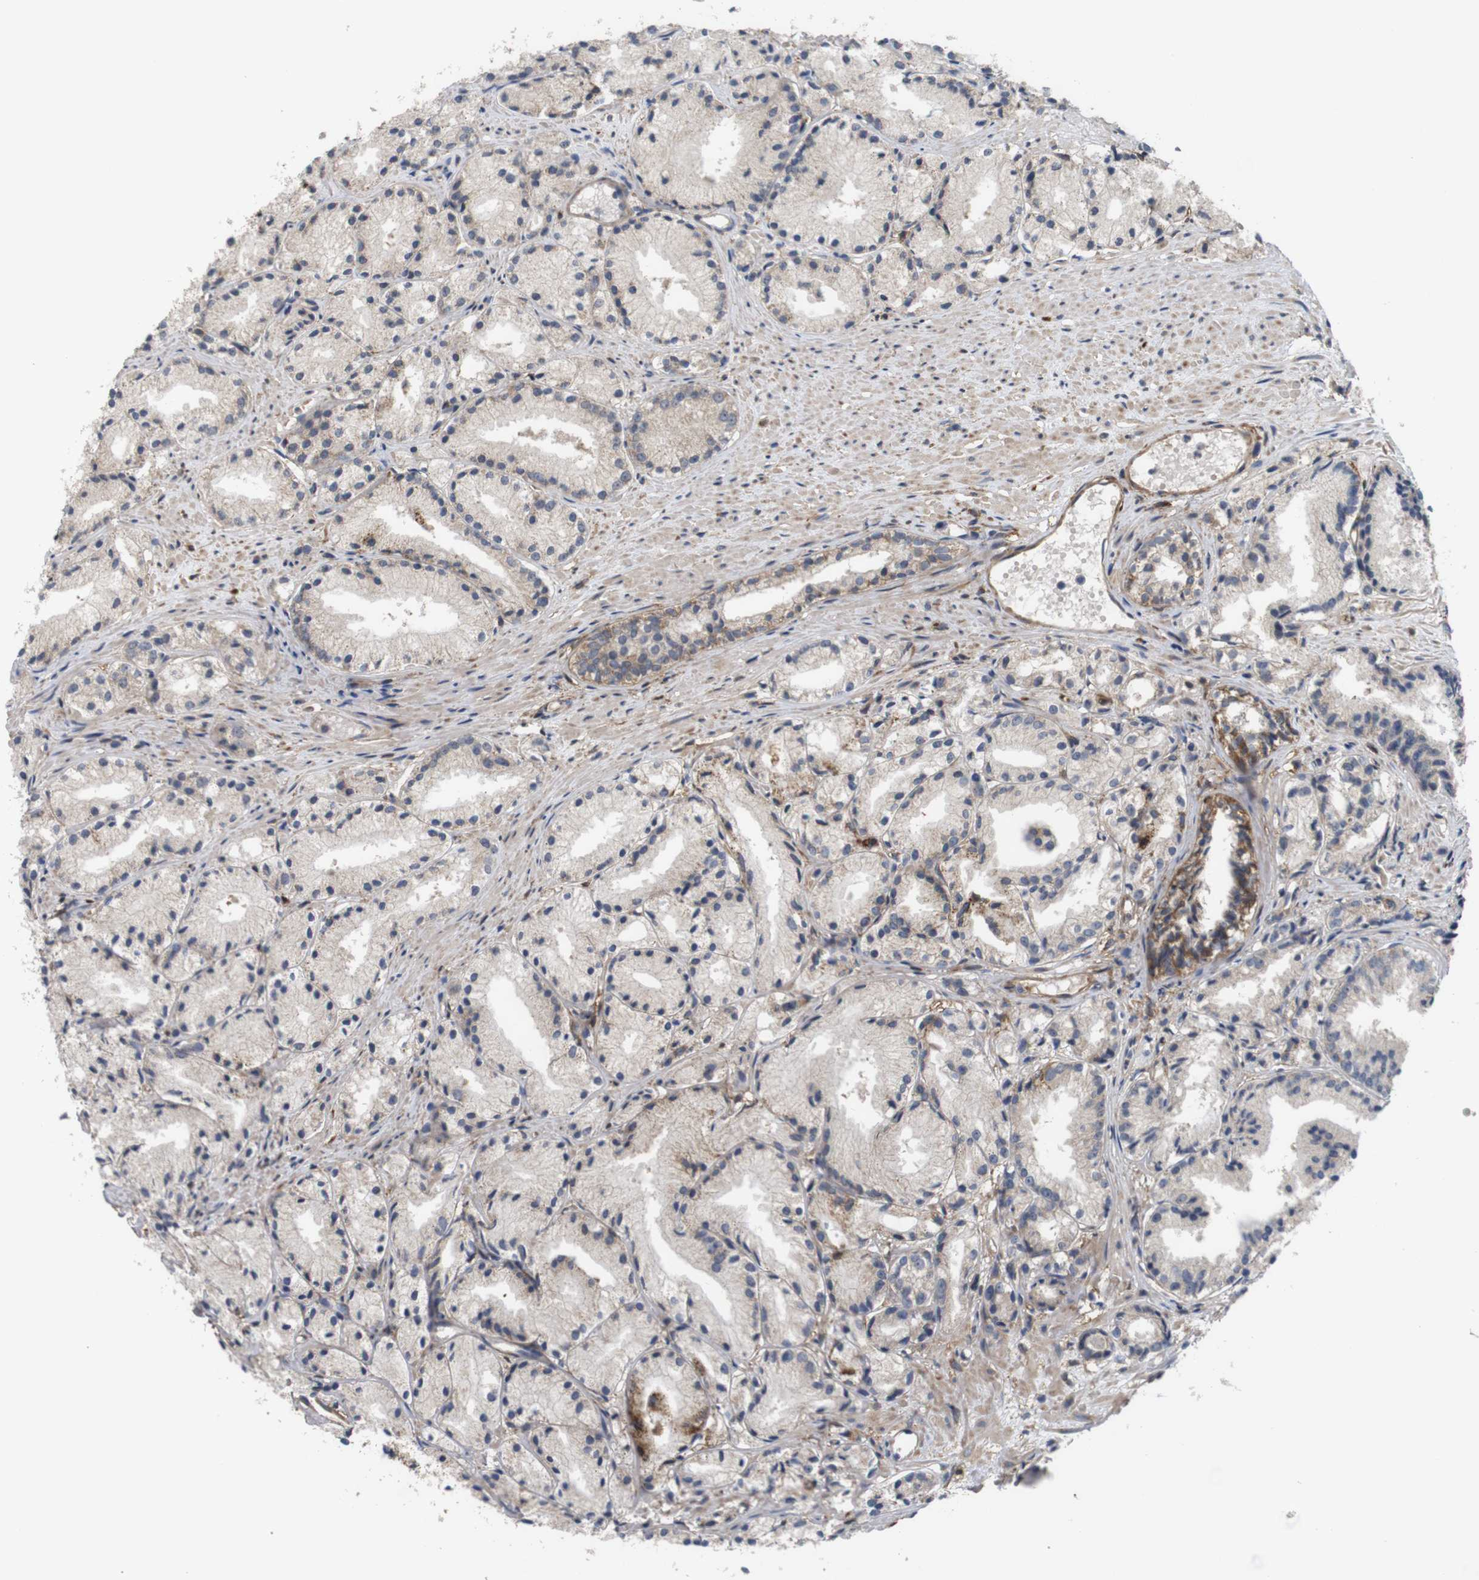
{"staining": {"intensity": "weak", "quantity": "25%-75%", "location": "cytoplasmic/membranous"}, "tissue": "prostate cancer", "cell_type": "Tumor cells", "image_type": "cancer", "snomed": [{"axis": "morphology", "description": "Adenocarcinoma, Low grade"}, {"axis": "topography", "description": "Prostate"}], "caption": "A histopathology image showing weak cytoplasmic/membranous positivity in approximately 25%-75% of tumor cells in prostate adenocarcinoma (low-grade), as visualized by brown immunohistochemical staining.", "gene": "PTPRR", "patient": {"sex": "male", "age": 72}}